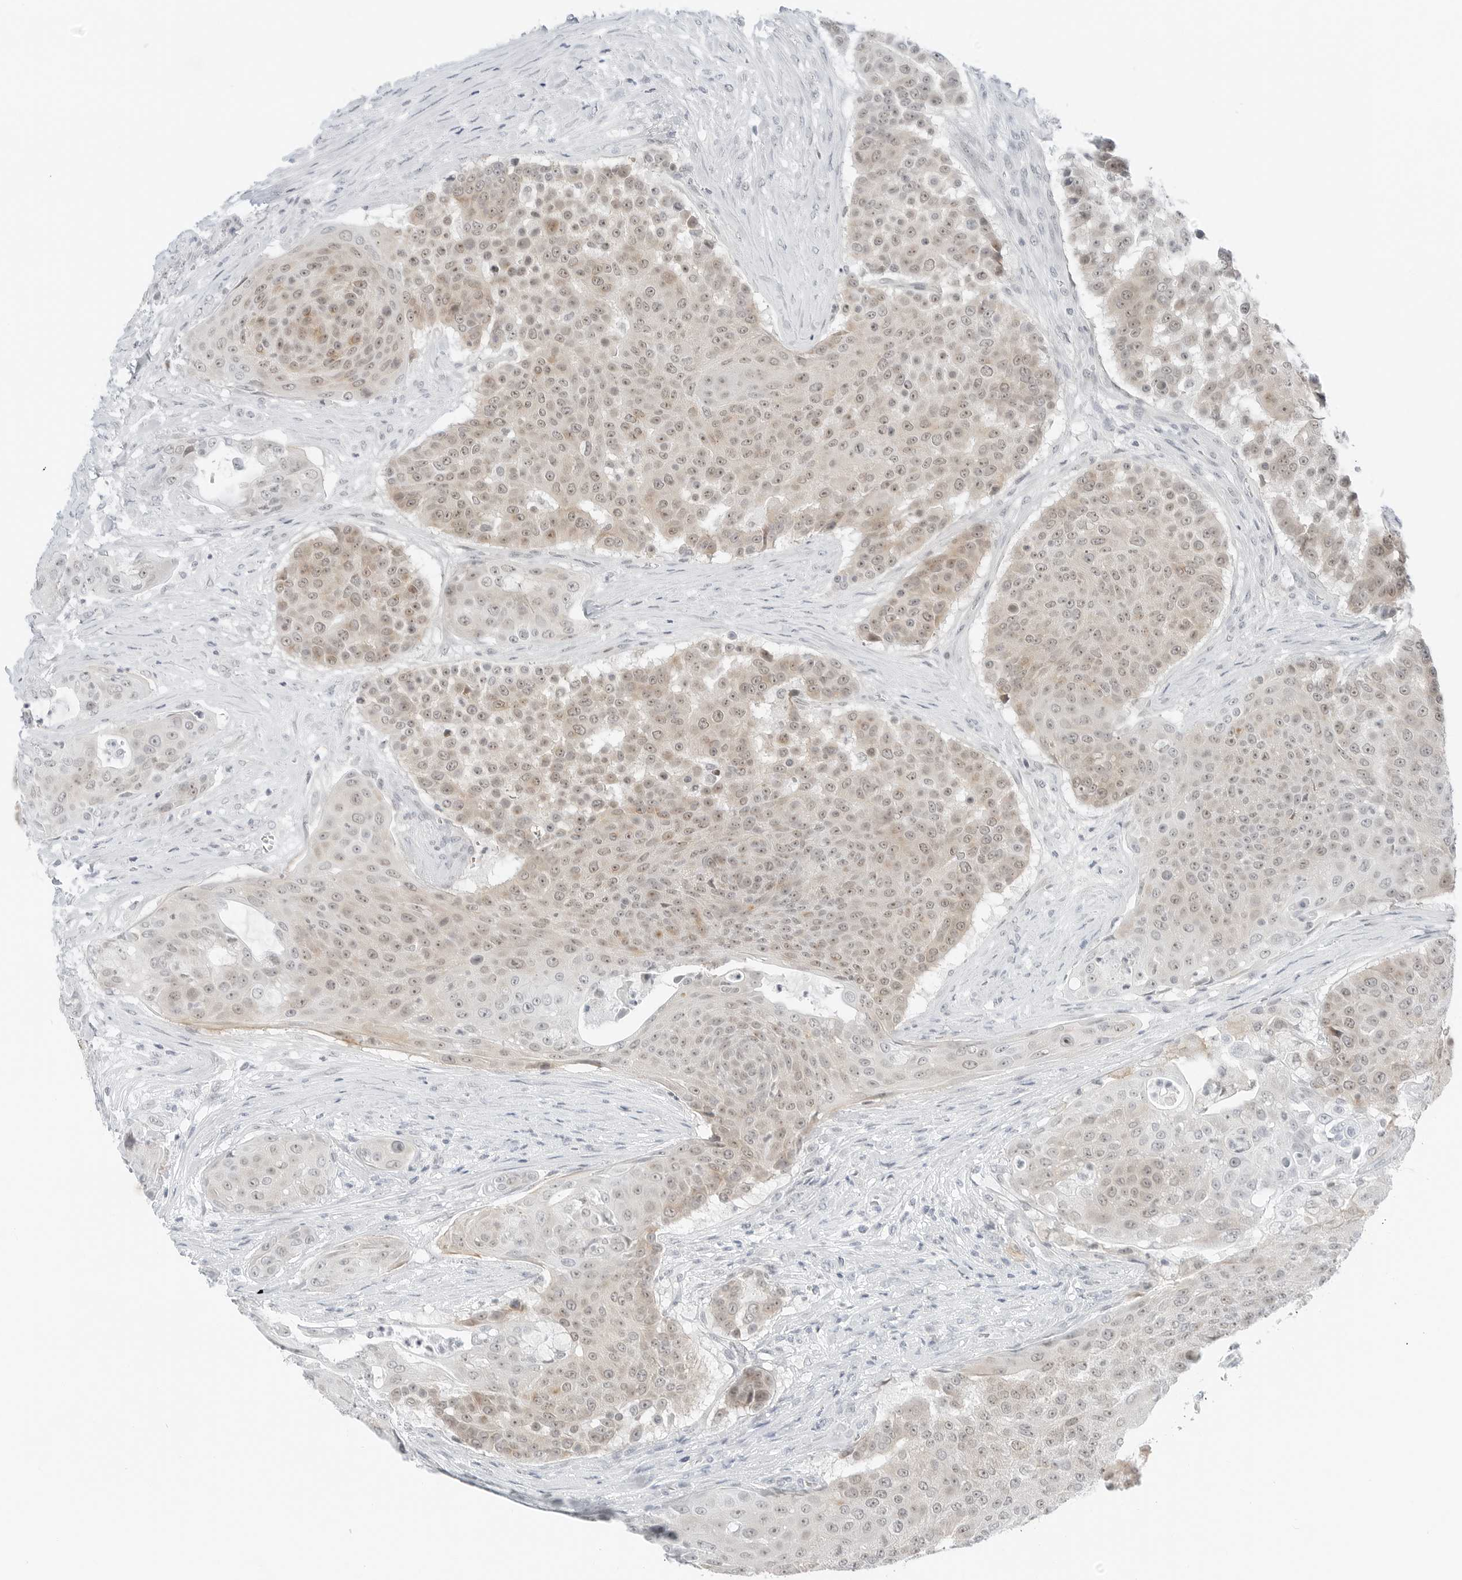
{"staining": {"intensity": "weak", "quantity": "25%-75%", "location": "nuclear"}, "tissue": "urothelial cancer", "cell_type": "Tumor cells", "image_type": "cancer", "snomed": [{"axis": "morphology", "description": "Urothelial carcinoma, High grade"}, {"axis": "topography", "description": "Urinary bladder"}], "caption": "The micrograph shows immunohistochemical staining of urothelial cancer. There is weak nuclear expression is identified in approximately 25%-75% of tumor cells. (IHC, brightfield microscopy, high magnification).", "gene": "CCSAP", "patient": {"sex": "female", "age": 63}}